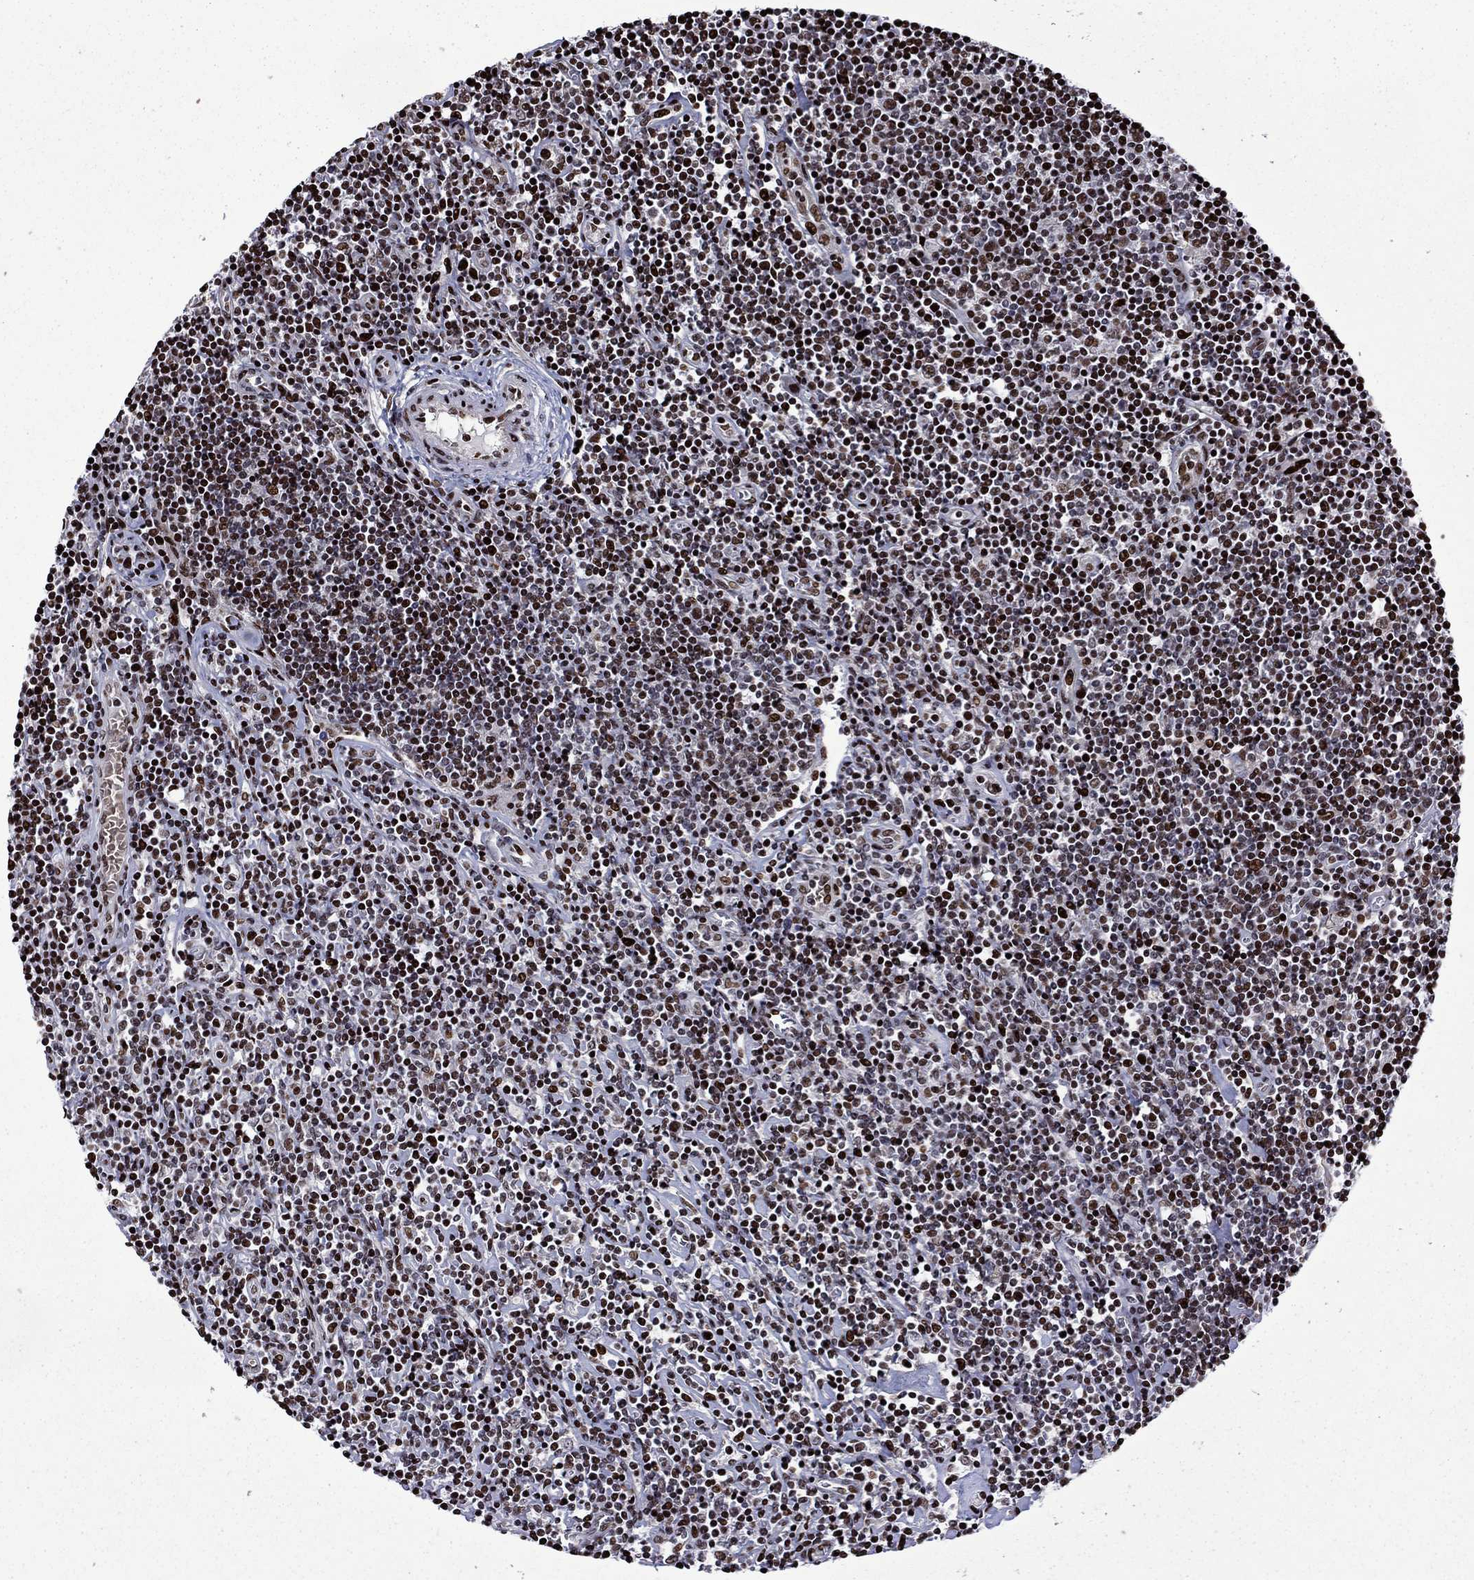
{"staining": {"intensity": "strong", "quantity": ">75%", "location": "nuclear"}, "tissue": "lymphoma", "cell_type": "Tumor cells", "image_type": "cancer", "snomed": [{"axis": "morphology", "description": "Hodgkin's disease, NOS"}, {"axis": "topography", "description": "Lymph node"}], "caption": "Protein analysis of lymphoma tissue shows strong nuclear staining in about >75% of tumor cells. The protein is shown in brown color, while the nuclei are stained blue.", "gene": "LIMK1", "patient": {"sex": "male", "age": 40}}